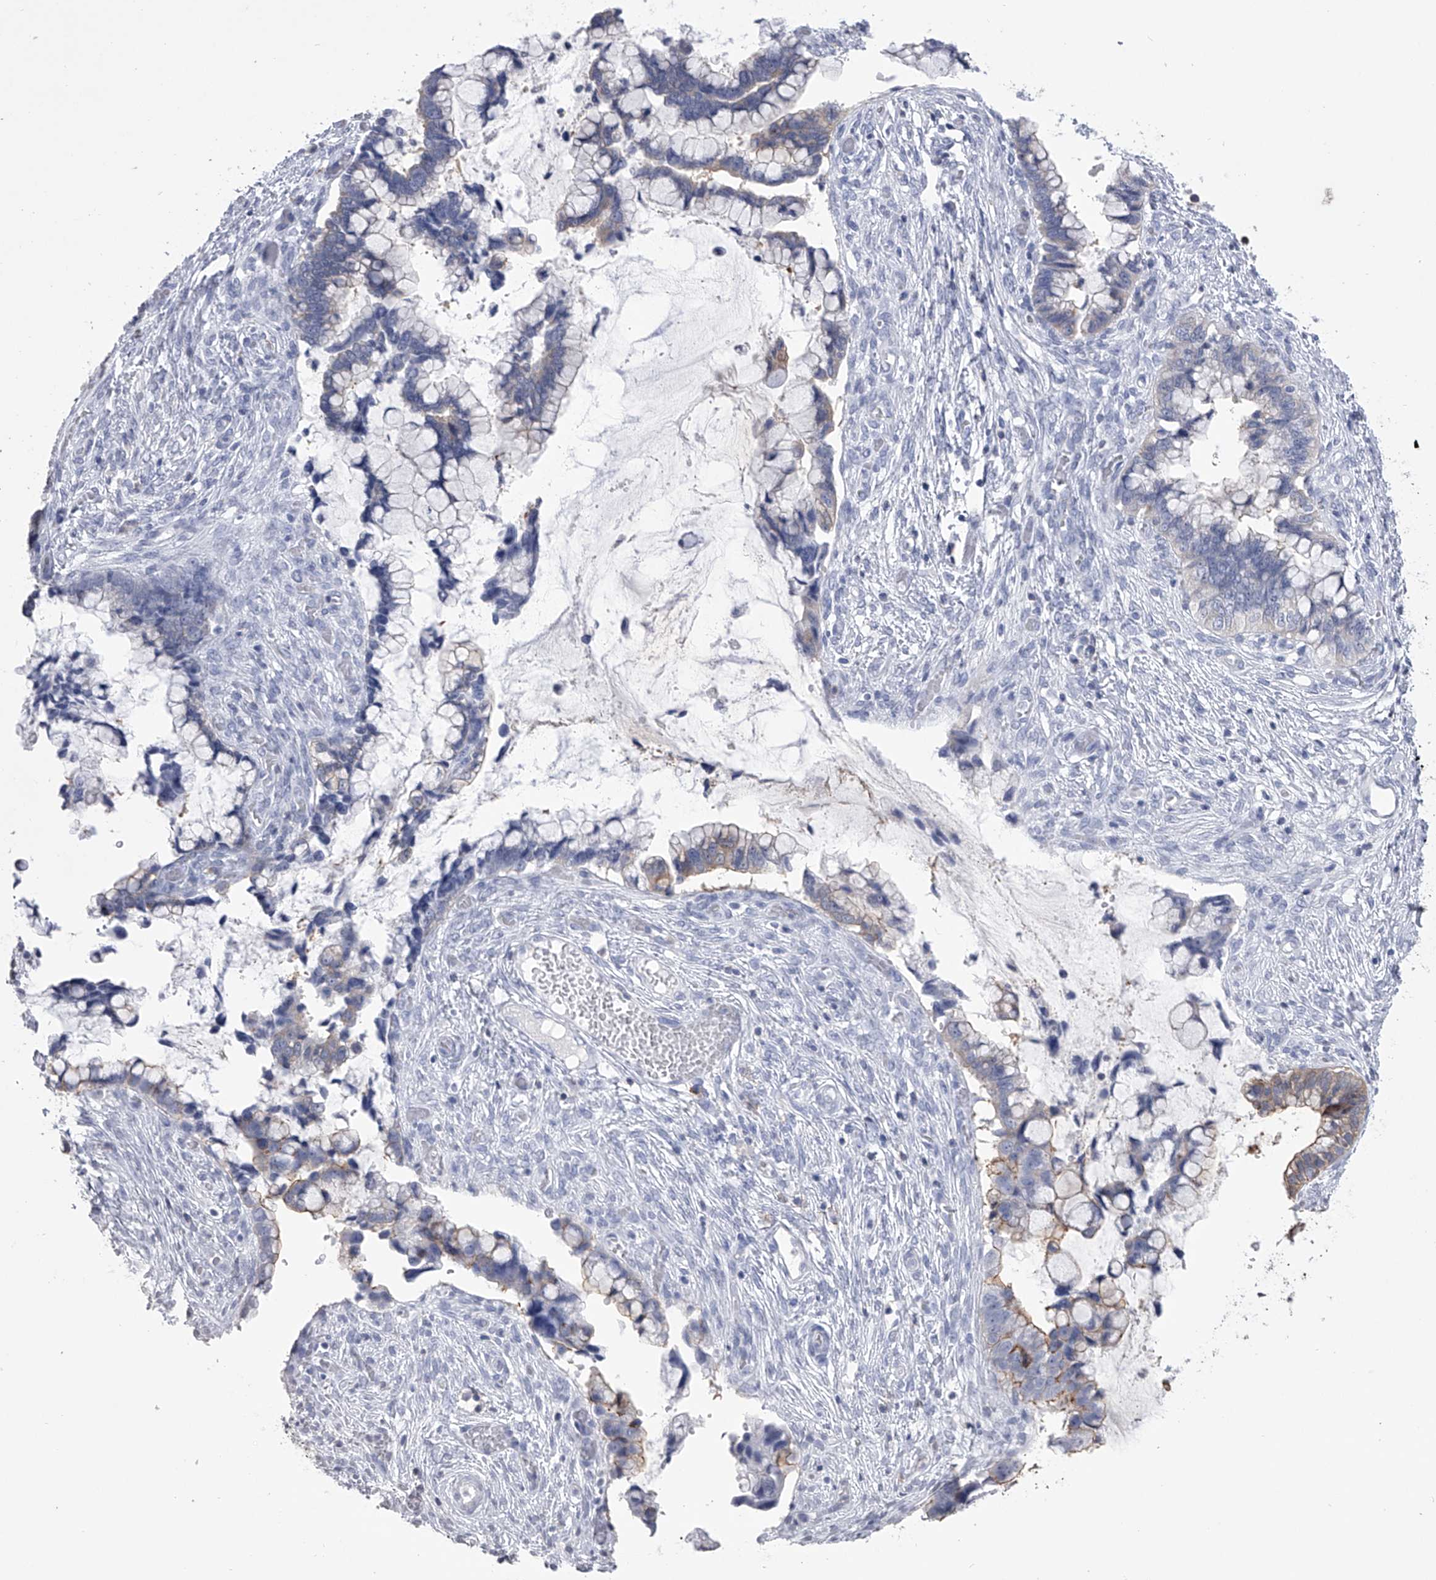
{"staining": {"intensity": "weak", "quantity": "<25%", "location": "cytoplasmic/membranous"}, "tissue": "cervical cancer", "cell_type": "Tumor cells", "image_type": "cancer", "snomed": [{"axis": "morphology", "description": "Adenocarcinoma, NOS"}, {"axis": "topography", "description": "Cervix"}], "caption": "Immunohistochemistry image of neoplastic tissue: cervical cancer stained with DAB displays no significant protein positivity in tumor cells.", "gene": "TASP1", "patient": {"sex": "female", "age": 44}}